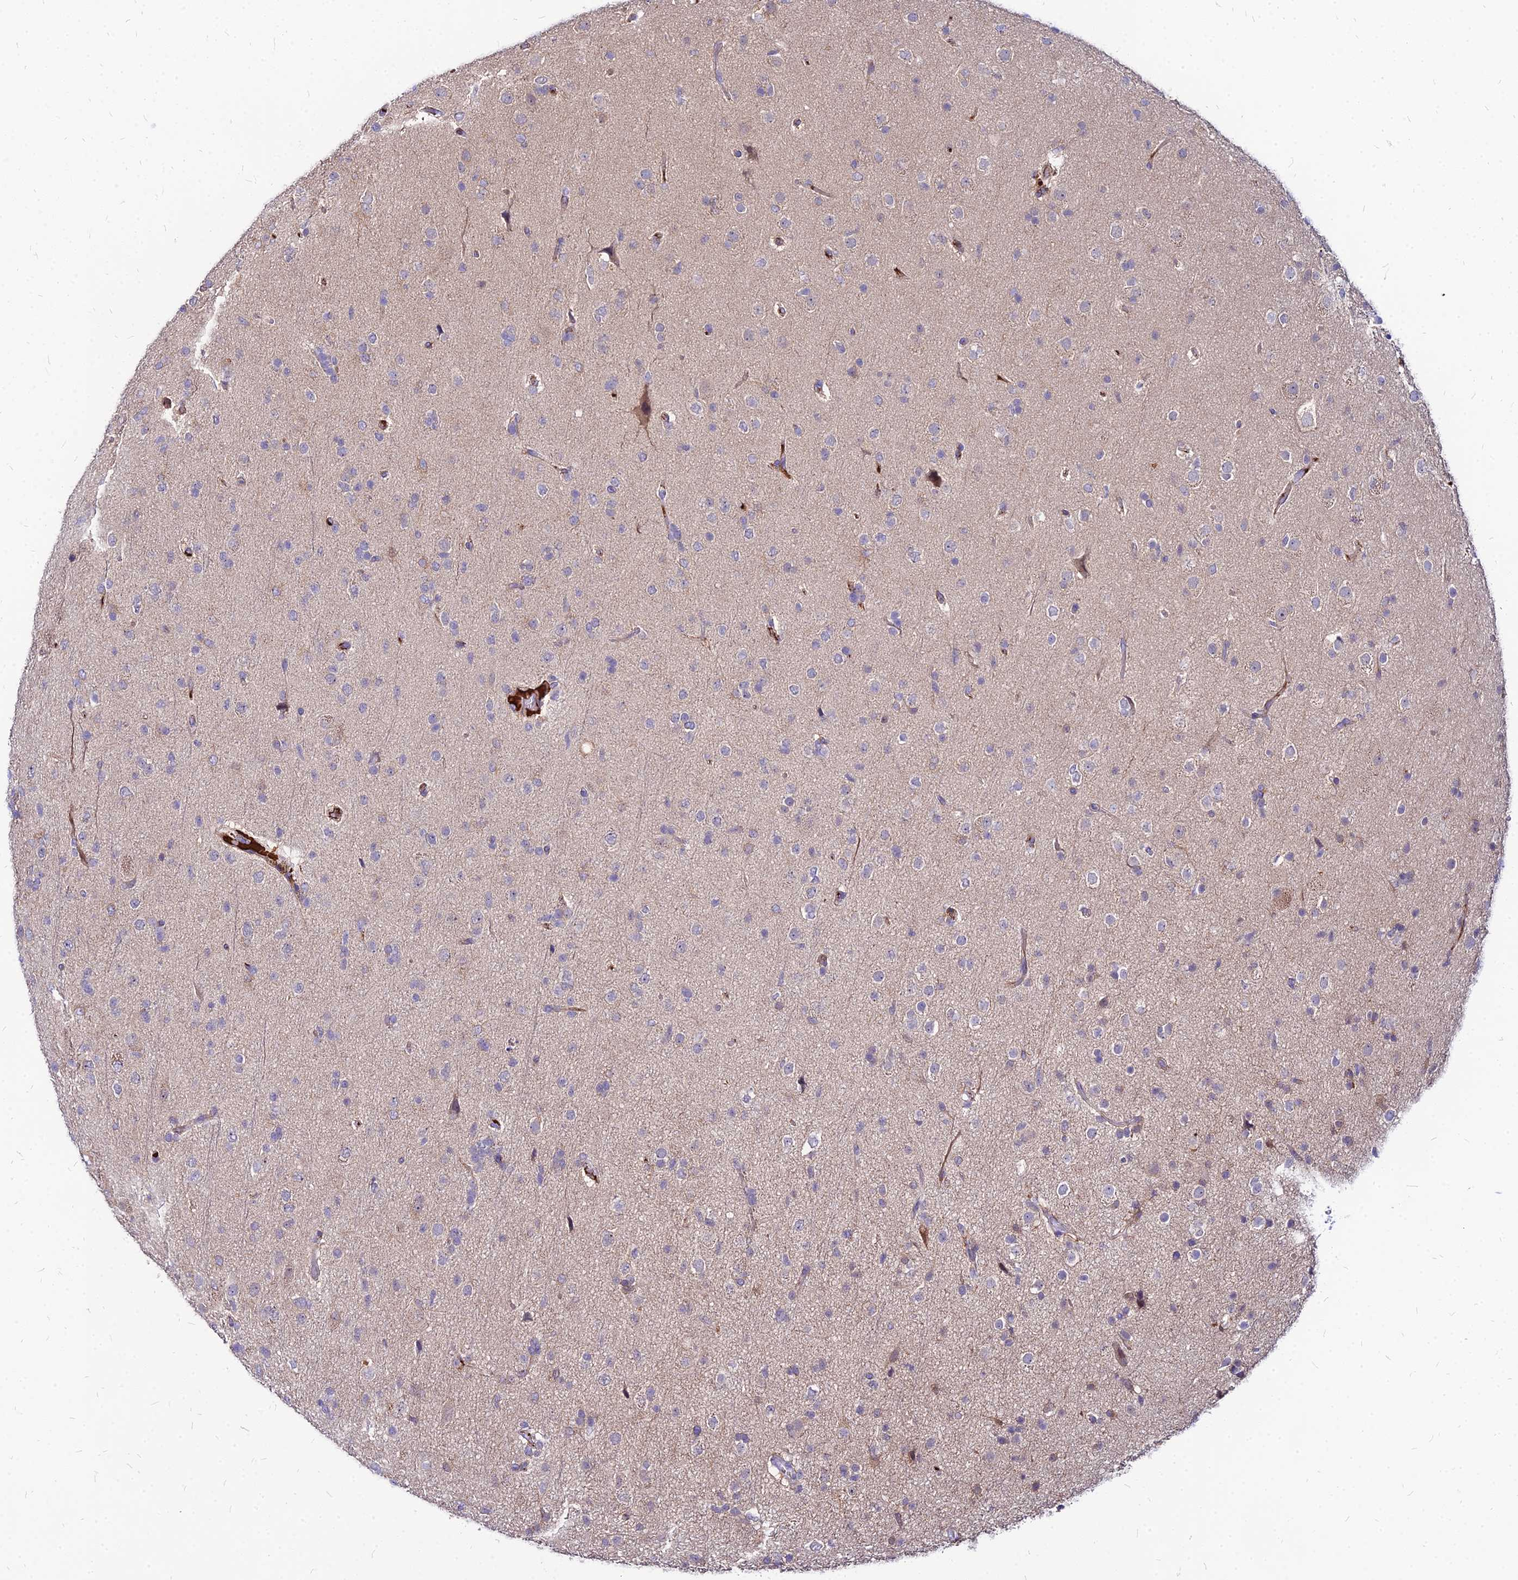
{"staining": {"intensity": "negative", "quantity": "none", "location": "none"}, "tissue": "glioma", "cell_type": "Tumor cells", "image_type": "cancer", "snomed": [{"axis": "morphology", "description": "Glioma, malignant, Low grade"}, {"axis": "topography", "description": "Brain"}], "caption": "IHC of human glioma exhibits no expression in tumor cells. (Immunohistochemistry, brightfield microscopy, high magnification).", "gene": "ACSM6", "patient": {"sex": "male", "age": 65}}